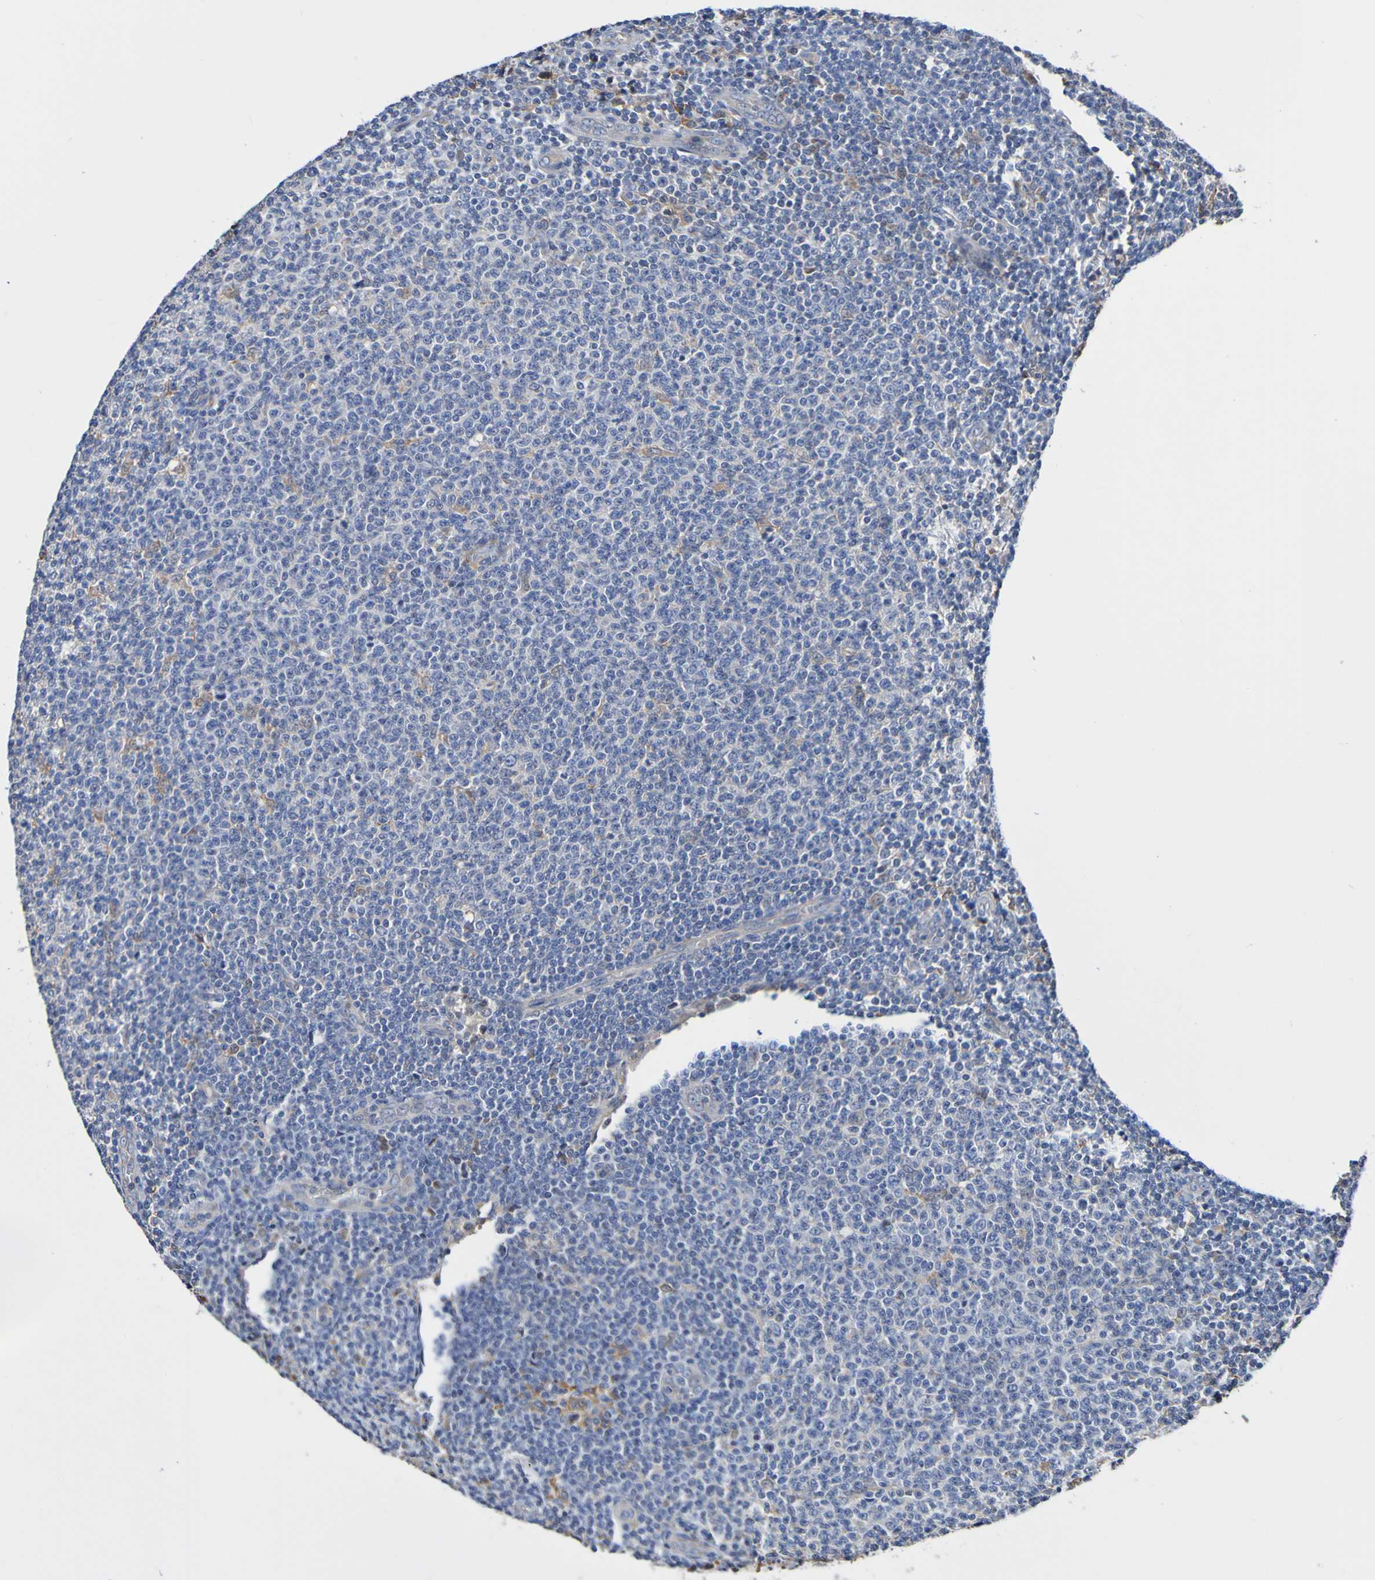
{"staining": {"intensity": "negative", "quantity": "none", "location": "none"}, "tissue": "lymphoma", "cell_type": "Tumor cells", "image_type": "cancer", "snomed": [{"axis": "morphology", "description": "Malignant lymphoma, non-Hodgkin's type, Low grade"}, {"axis": "topography", "description": "Lymph node"}], "caption": "Immunohistochemistry photomicrograph of neoplastic tissue: low-grade malignant lymphoma, non-Hodgkin's type stained with DAB (3,3'-diaminobenzidine) shows no significant protein positivity in tumor cells.", "gene": "METAP2", "patient": {"sex": "male", "age": 66}}